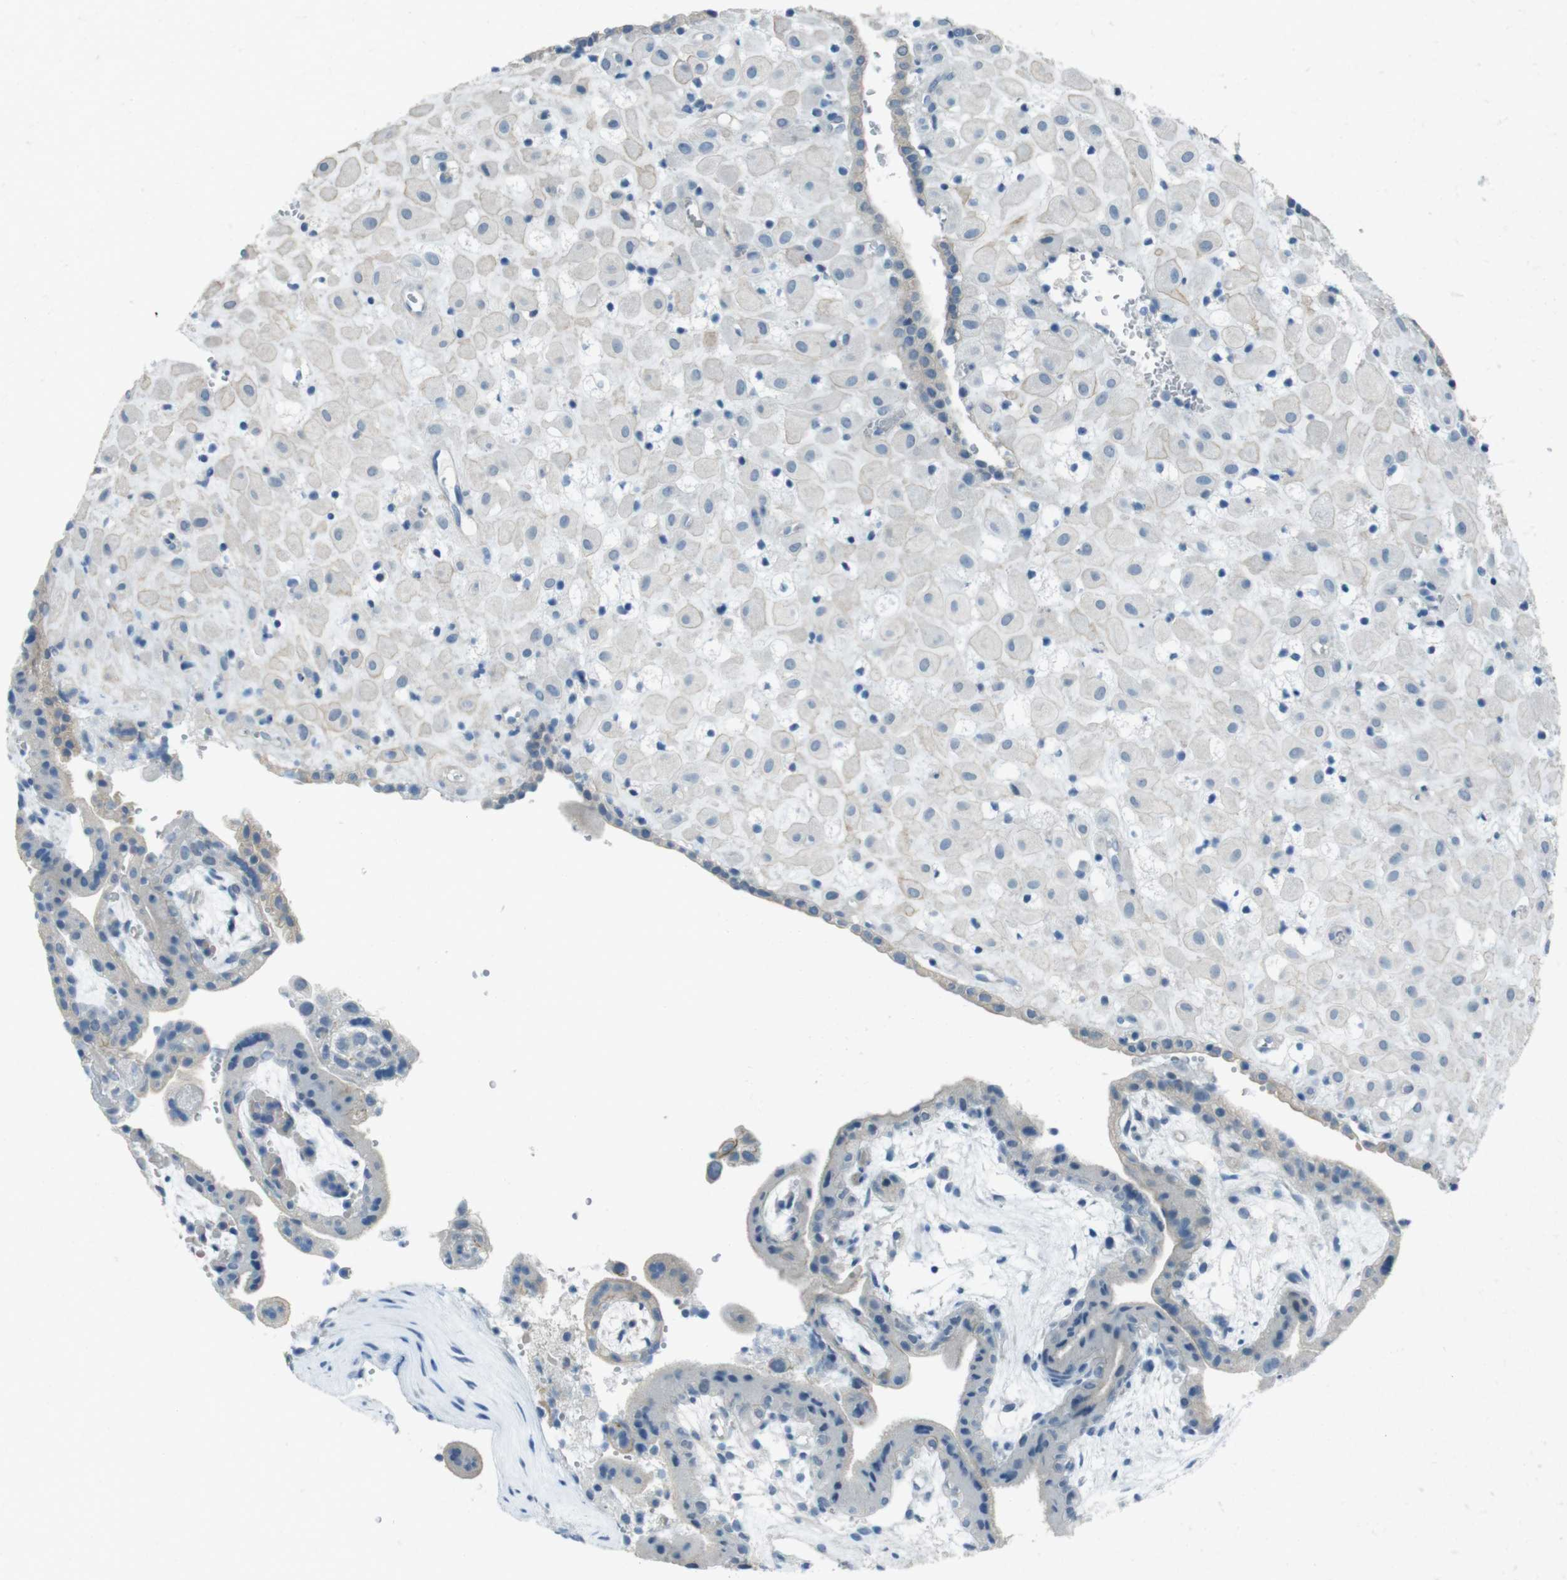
{"staining": {"intensity": "moderate", "quantity": "<25%", "location": "cytoplasmic/membranous"}, "tissue": "placenta", "cell_type": "Decidual cells", "image_type": "normal", "snomed": [{"axis": "morphology", "description": "Normal tissue, NOS"}, {"axis": "topography", "description": "Placenta"}], "caption": "Immunohistochemical staining of normal placenta exhibits low levels of moderate cytoplasmic/membranous staining in approximately <25% of decidual cells.", "gene": "ENTPD7", "patient": {"sex": "female", "age": 18}}